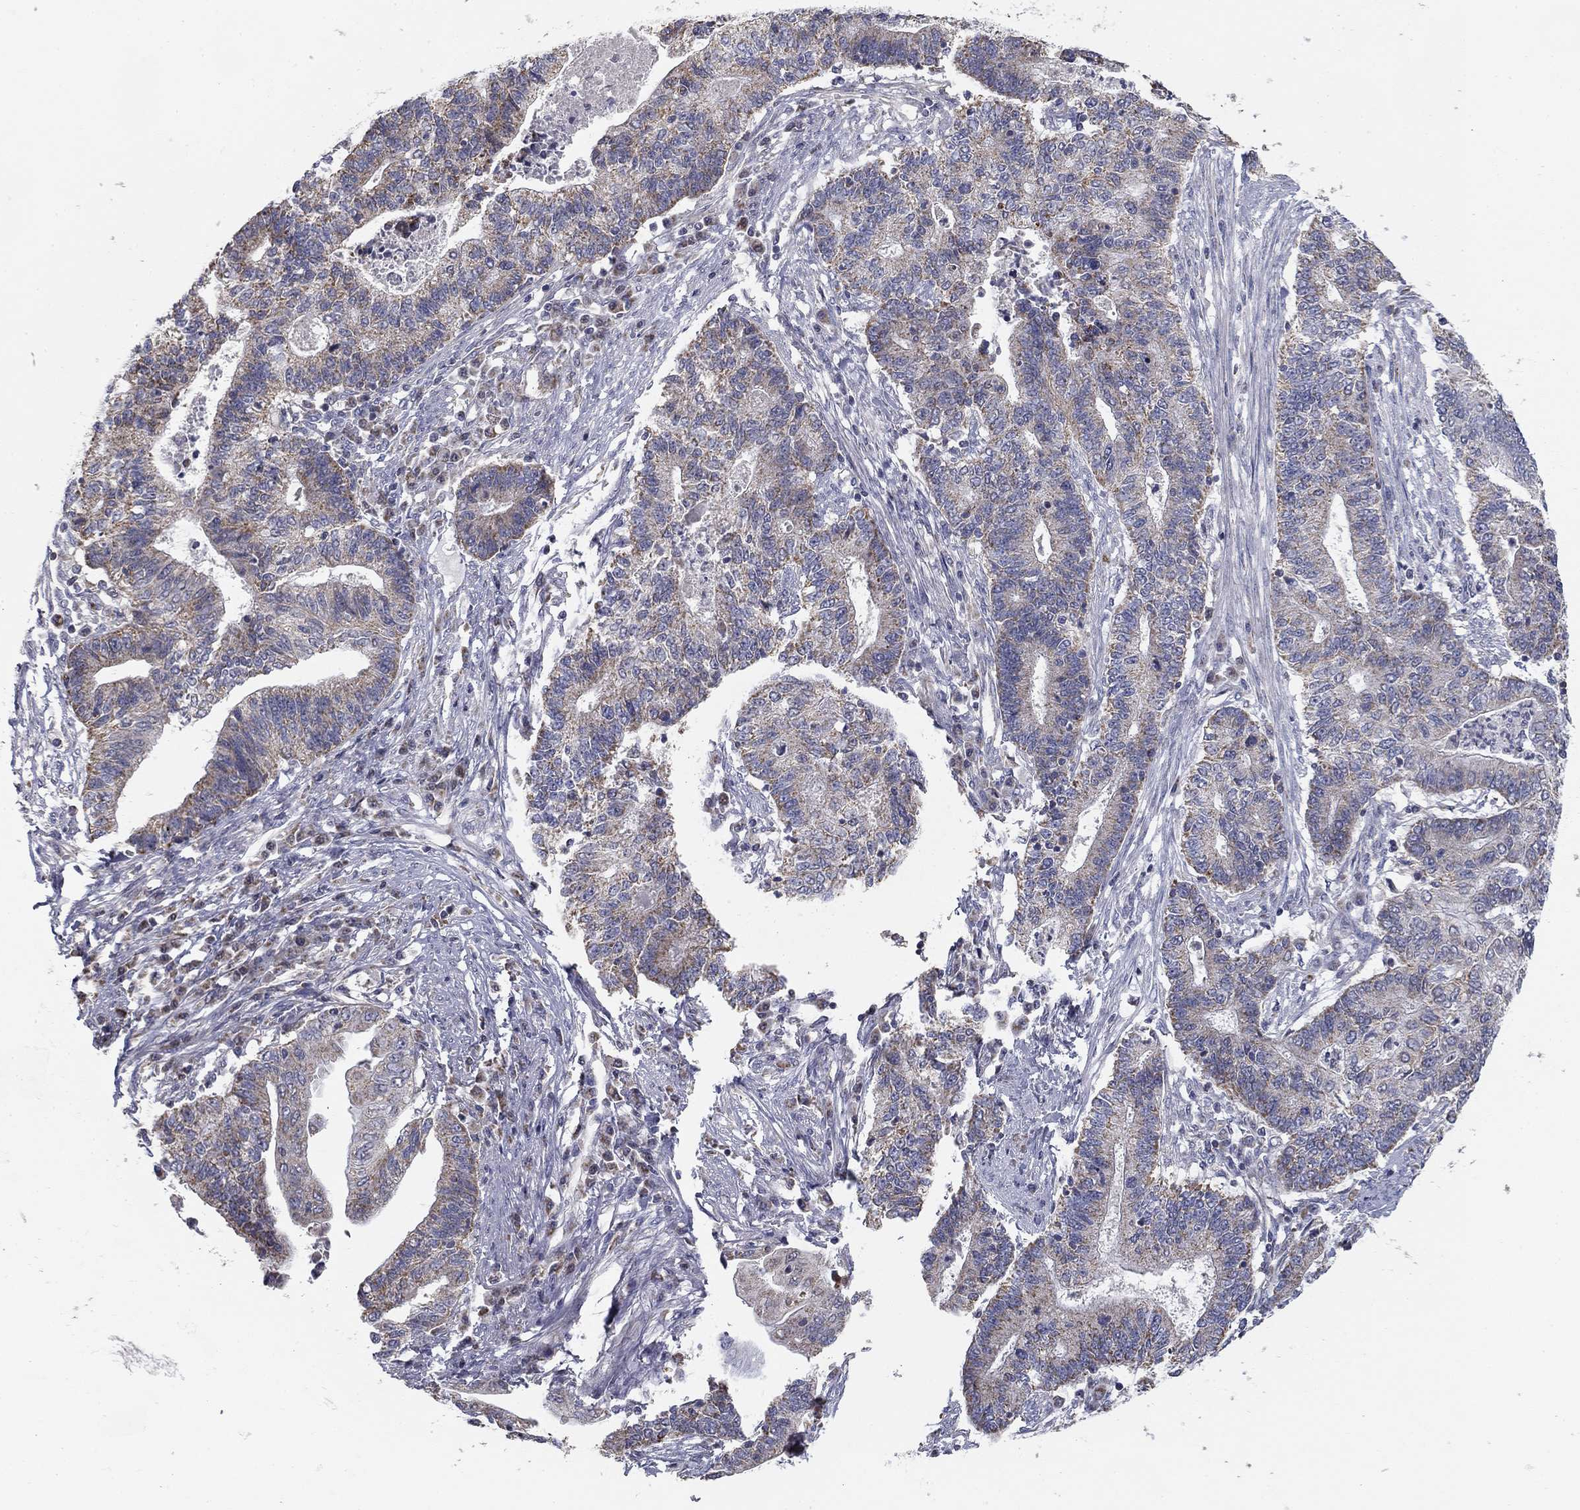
{"staining": {"intensity": "moderate", "quantity": "<25%", "location": "cytoplasmic/membranous"}, "tissue": "endometrial cancer", "cell_type": "Tumor cells", "image_type": "cancer", "snomed": [{"axis": "morphology", "description": "Adenocarcinoma, NOS"}, {"axis": "topography", "description": "Uterus"}, {"axis": "topography", "description": "Endometrium"}], "caption": "A low amount of moderate cytoplasmic/membranous staining is present in about <25% of tumor cells in endometrial adenocarcinoma tissue.", "gene": "SLC2A9", "patient": {"sex": "female", "age": 54}}